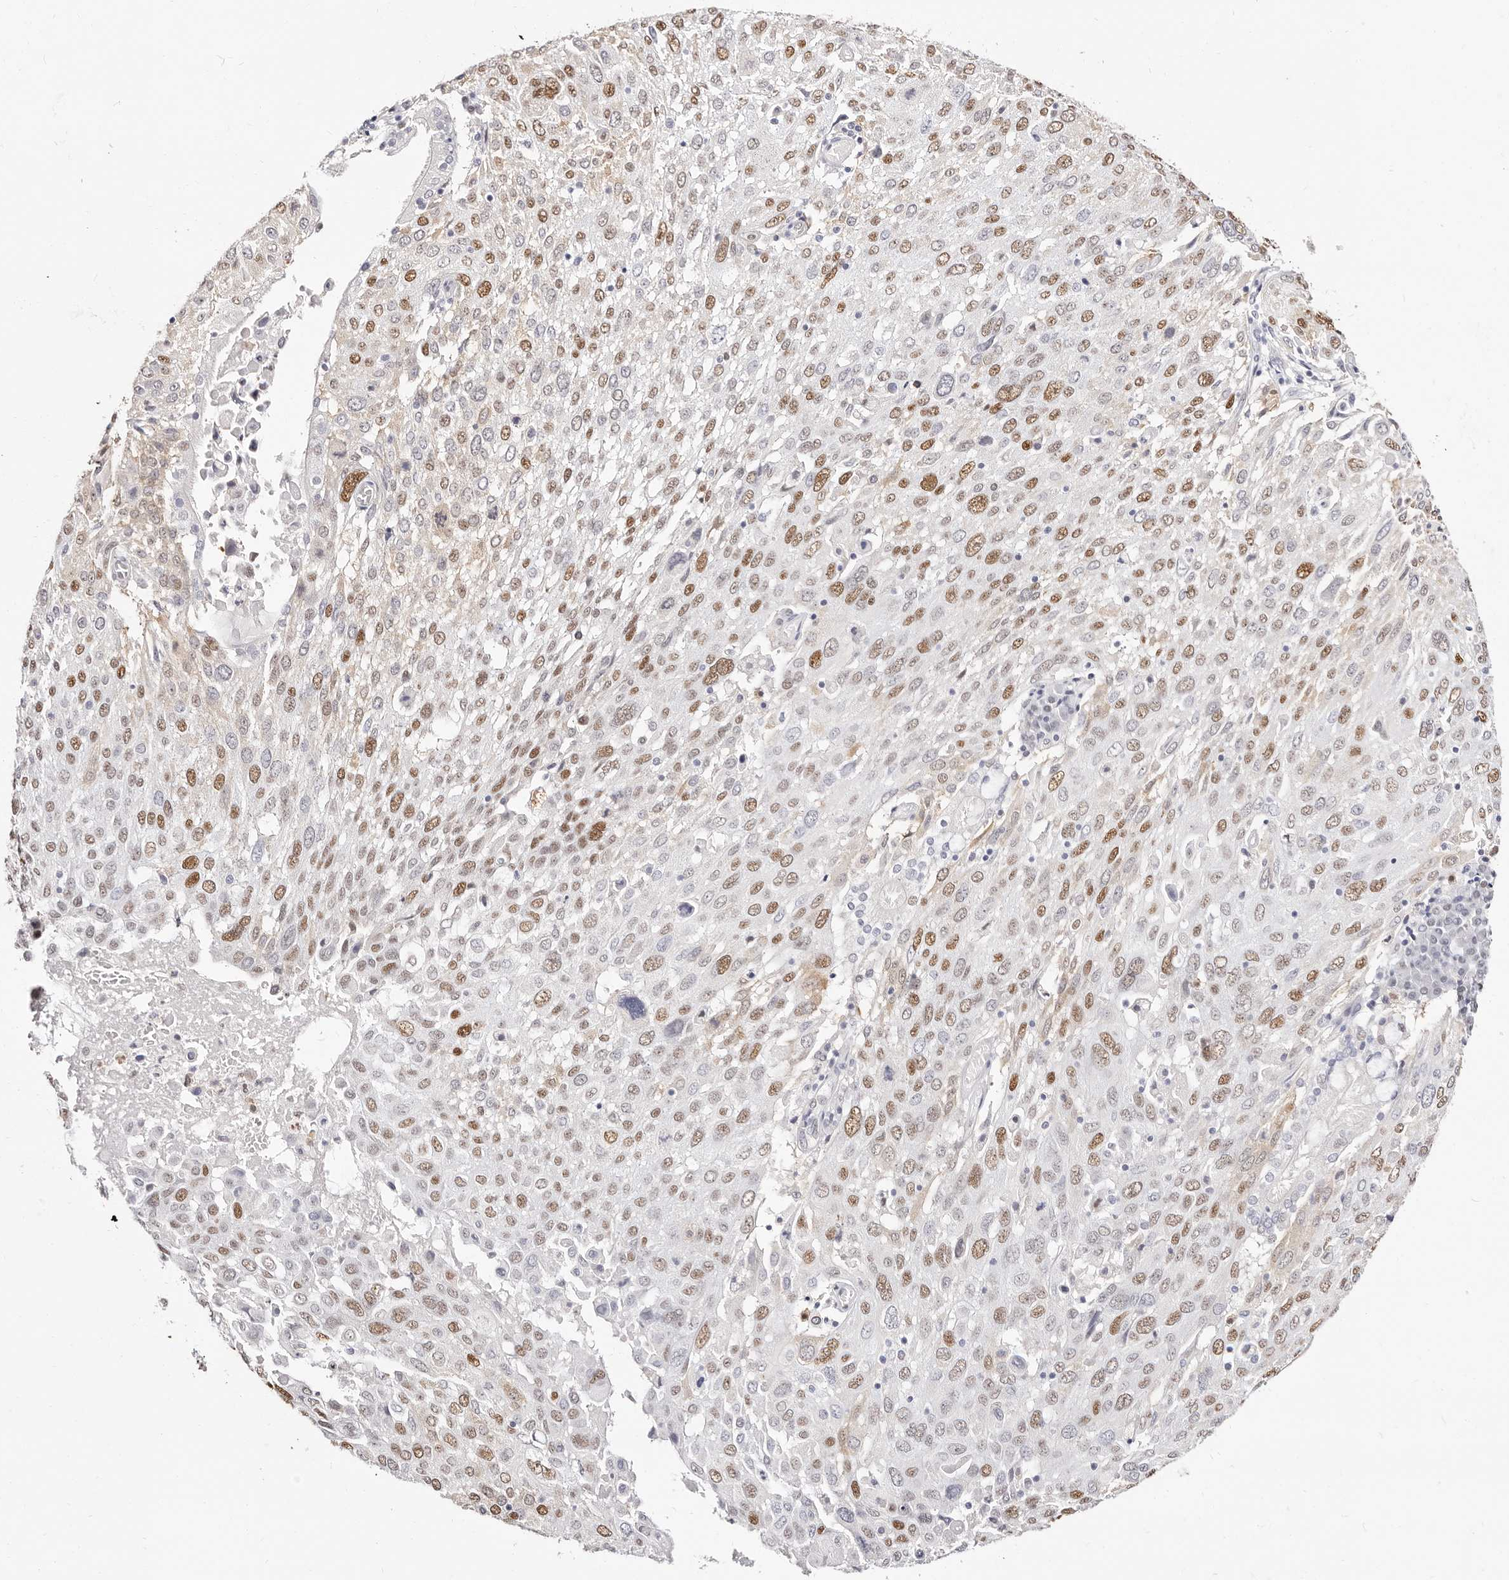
{"staining": {"intensity": "moderate", "quantity": "25%-75%", "location": "nuclear"}, "tissue": "lung cancer", "cell_type": "Tumor cells", "image_type": "cancer", "snomed": [{"axis": "morphology", "description": "Squamous cell carcinoma, NOS"}, {"axis": "topography", "description": "Lung"}], "caption": "Moderate nuclear staining is seen in about 25%-75% of tumor cells in lung cancer.", "gene": "TKT", "patient": {"sex": "male", "age": 65}}